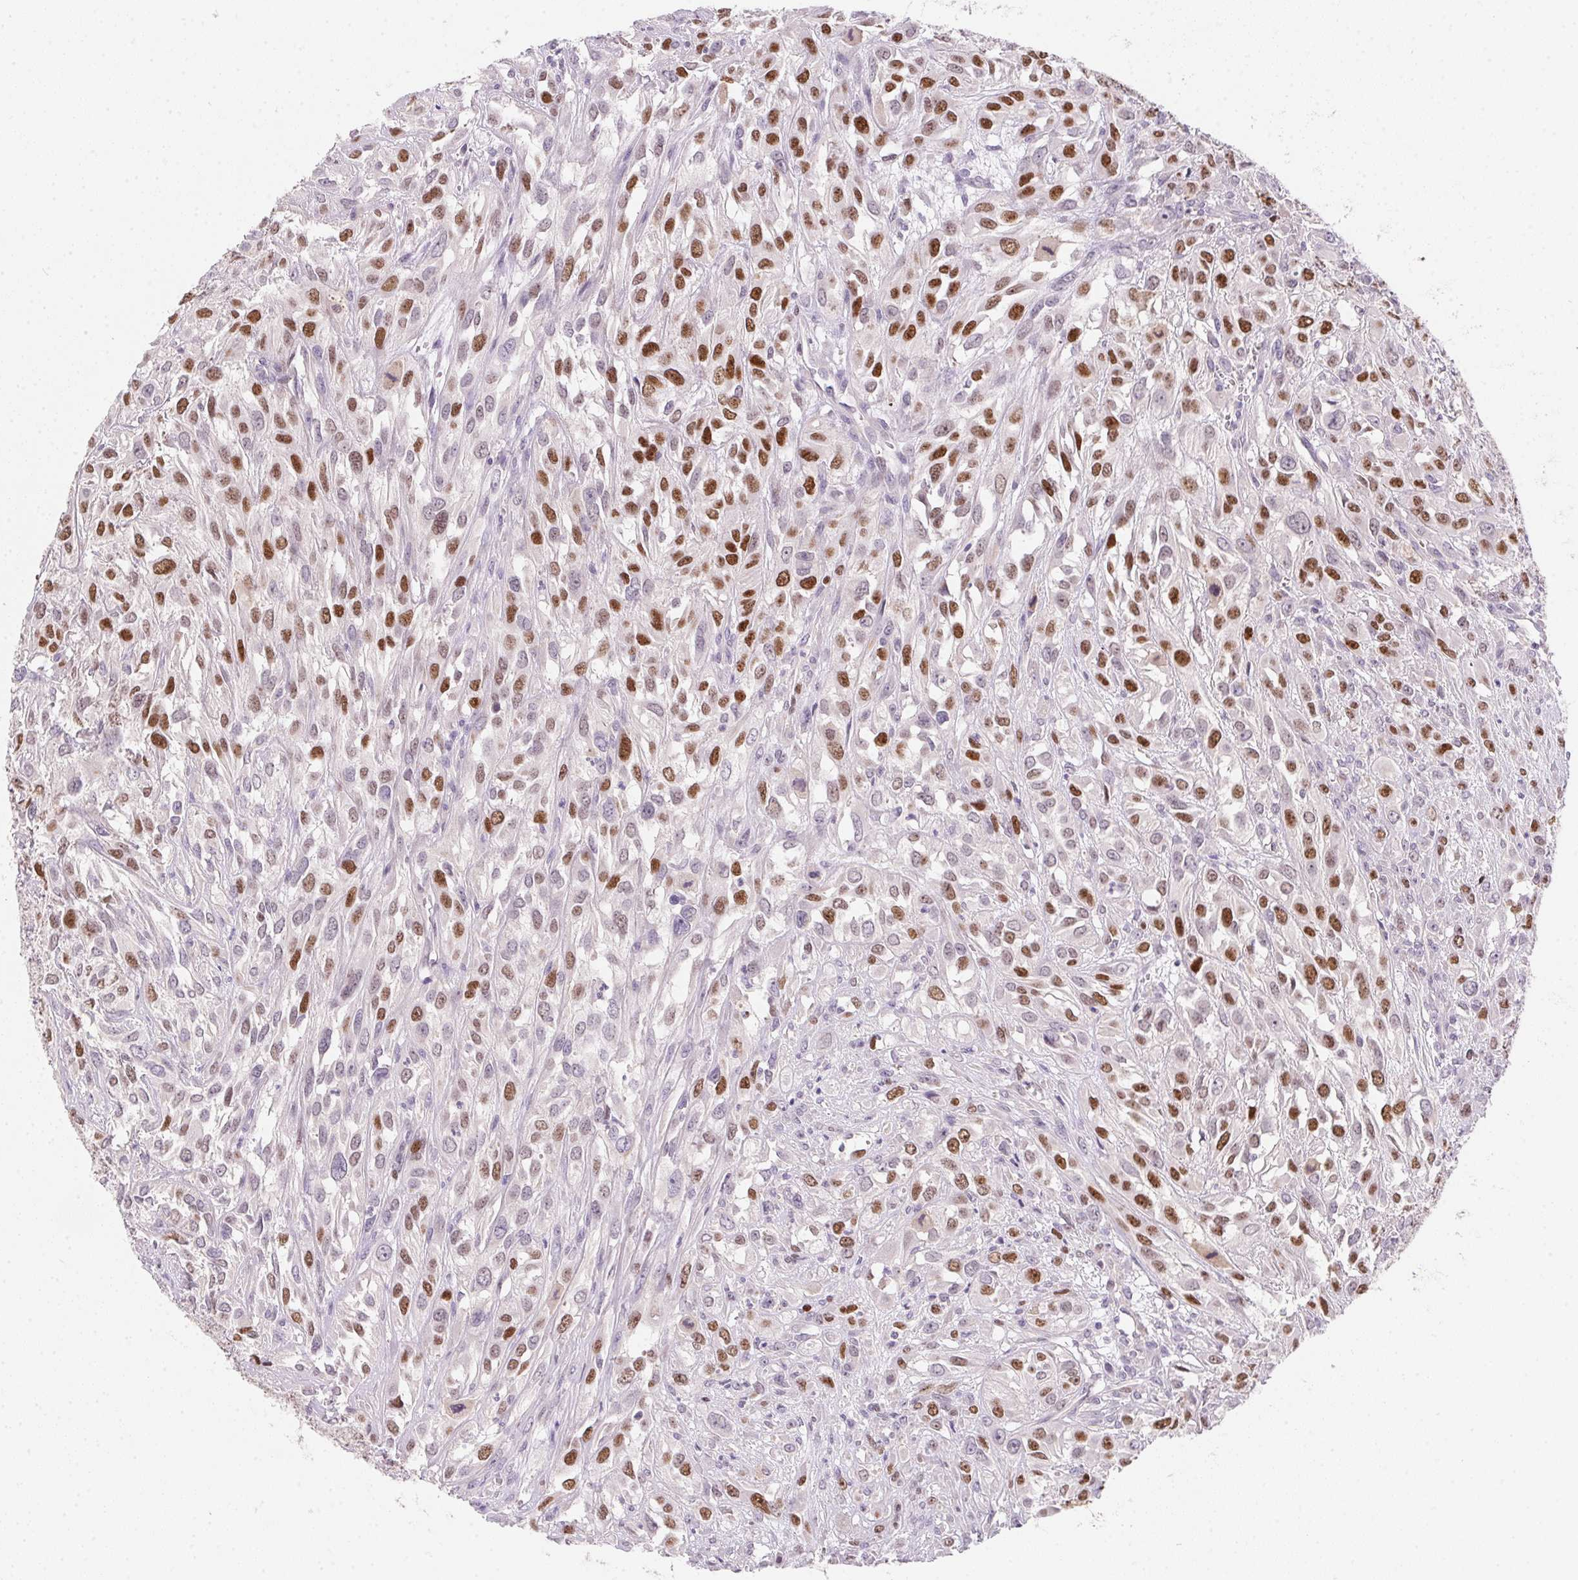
{"staining": {"intensity": "moderate", "quantity": "25%-75%", "location": "nuclear"}, "tissue": "urothelial cancer", "cell_type": "Tumor cells", "image_type": "cancer", "snomed": [{"axis": "morphology", "description": "Urothelial carcinoma, High grade"}, {"axis": "topography", "description": "Urinary bladder"}], "caption": "Brown immunohistochemical staining in human urothelial cancer shows moderate nuclear staining in about 25%-75% of tumor cells.", "gene": "HELLS", "patient": {"sex": "male", "age": 67}}